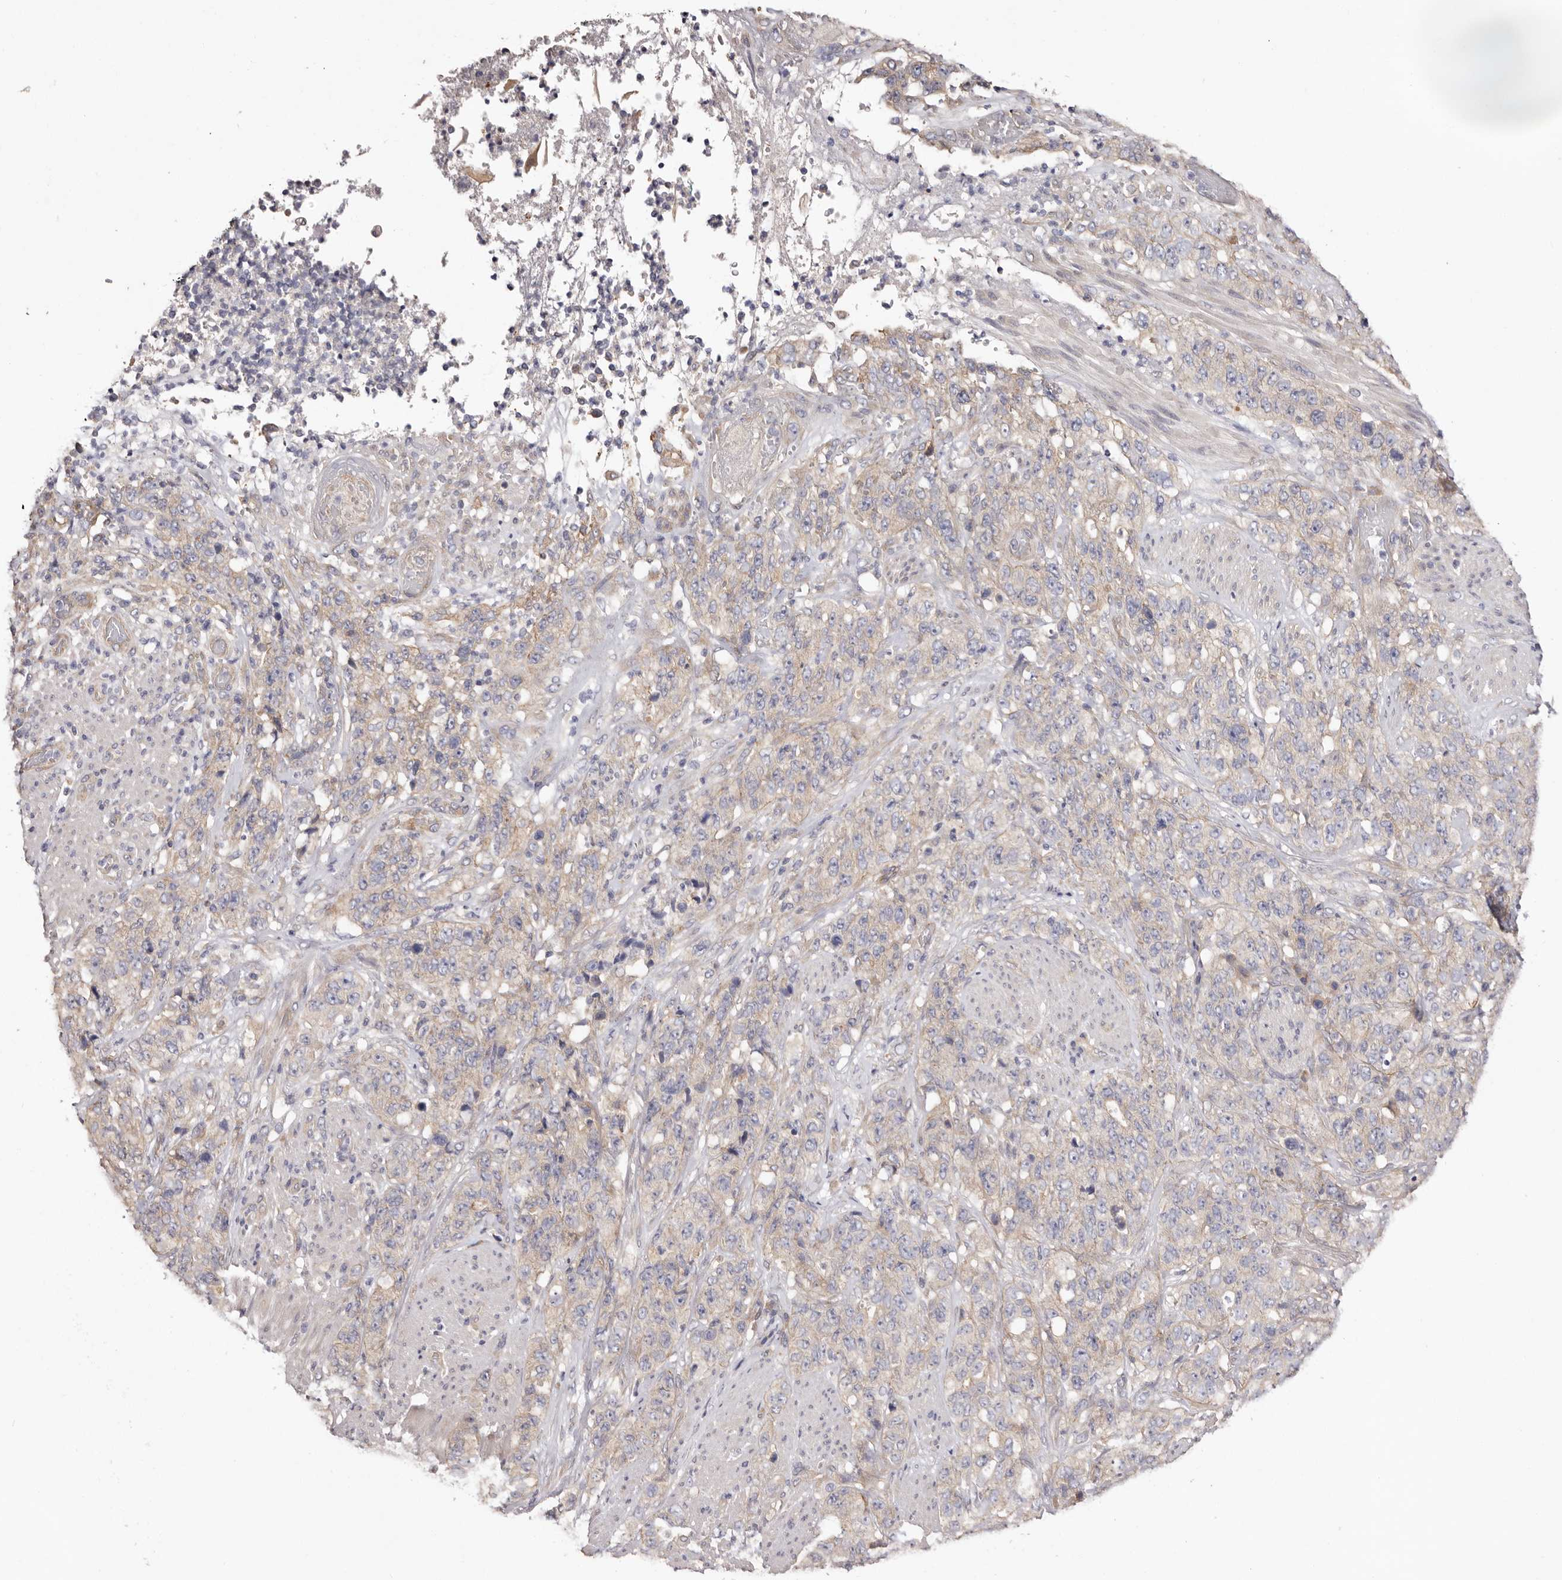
{"staining": {"intensity": "weak", "quantity": "25%-75%", "location": "cytoplasmic/membranous"}, "tissue": "stomach cancer", "cell_type": "Tumor cells", "image_type": "cancer", "snomed": [{"axis": "morphology", "description": "Adenocarcinoma, NOS"}, {"axis": "topography", "description": "Stomach"}], "caption": "This image reveals immunohistochemistry staining of stomach cancer (adenocarcinoma), with low weak cytoplasmic/membranous positivity in about 25%-75% of tumor cells.", "gene": "FAM167B", "patient": {"sex": "male", "age": 48}}